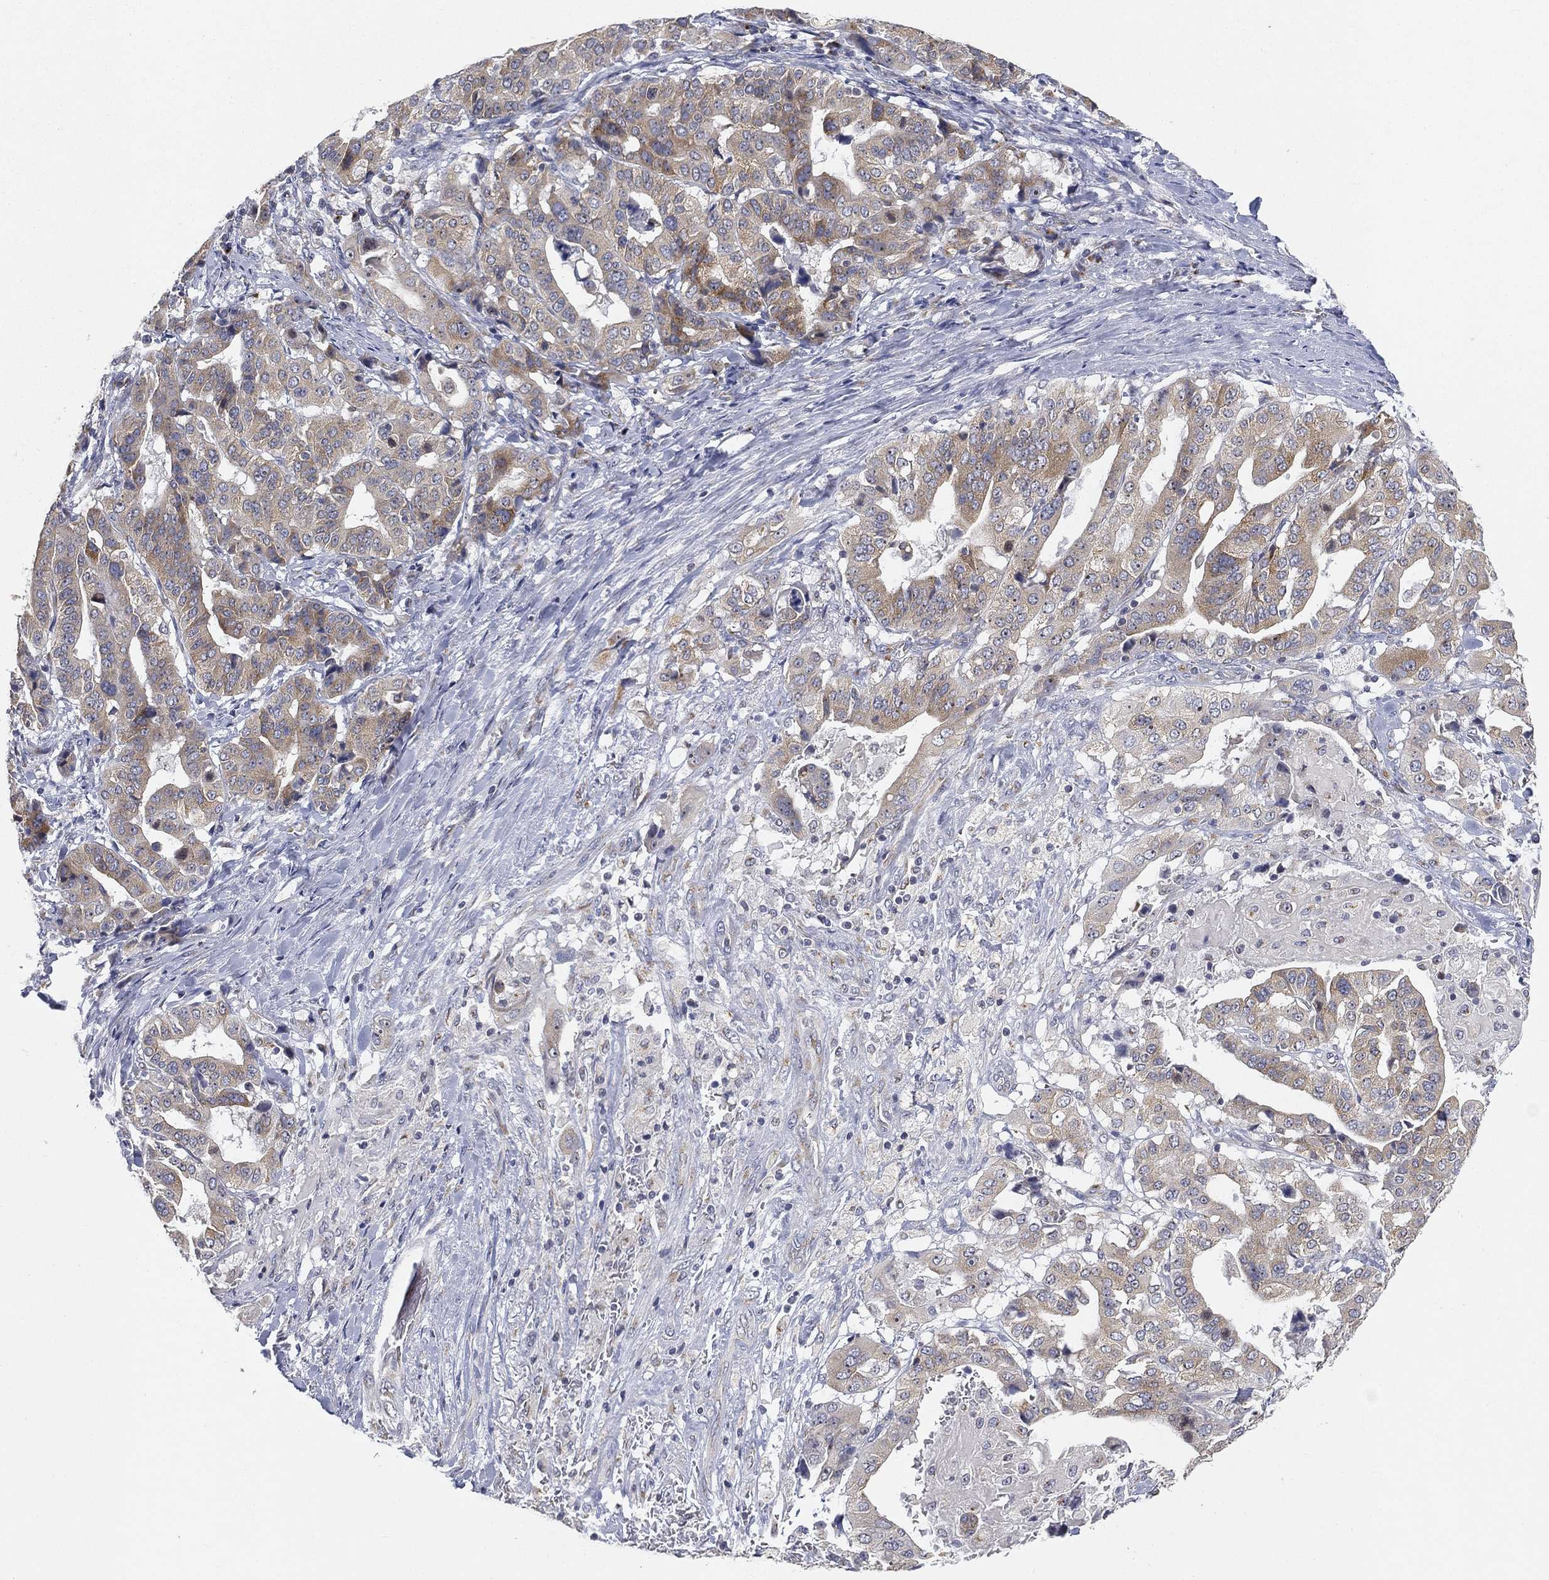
{"staining": {"intensity": "moderate", "quantity": "25%-75%", "location": "cytoplasmic/membranous"}, "tissue": "stomach cancer", "cell_type": "Tumor cells", "image_type": "cancer", "snomed": [{"axis": "morphology", "description": "Adenocarcinoma, NOS"}, {"axis": "topography", "description": "Stomach"}], "caption": "Immunohistochemical staining of human stomach adenocarcinoma exhibits medium levels of moderate cytoplasmic/membranous expression in approximately 25%-75% of tumor cells.", "gene": "TICAM1", "patient": {"sex": "male", "age": 48}}